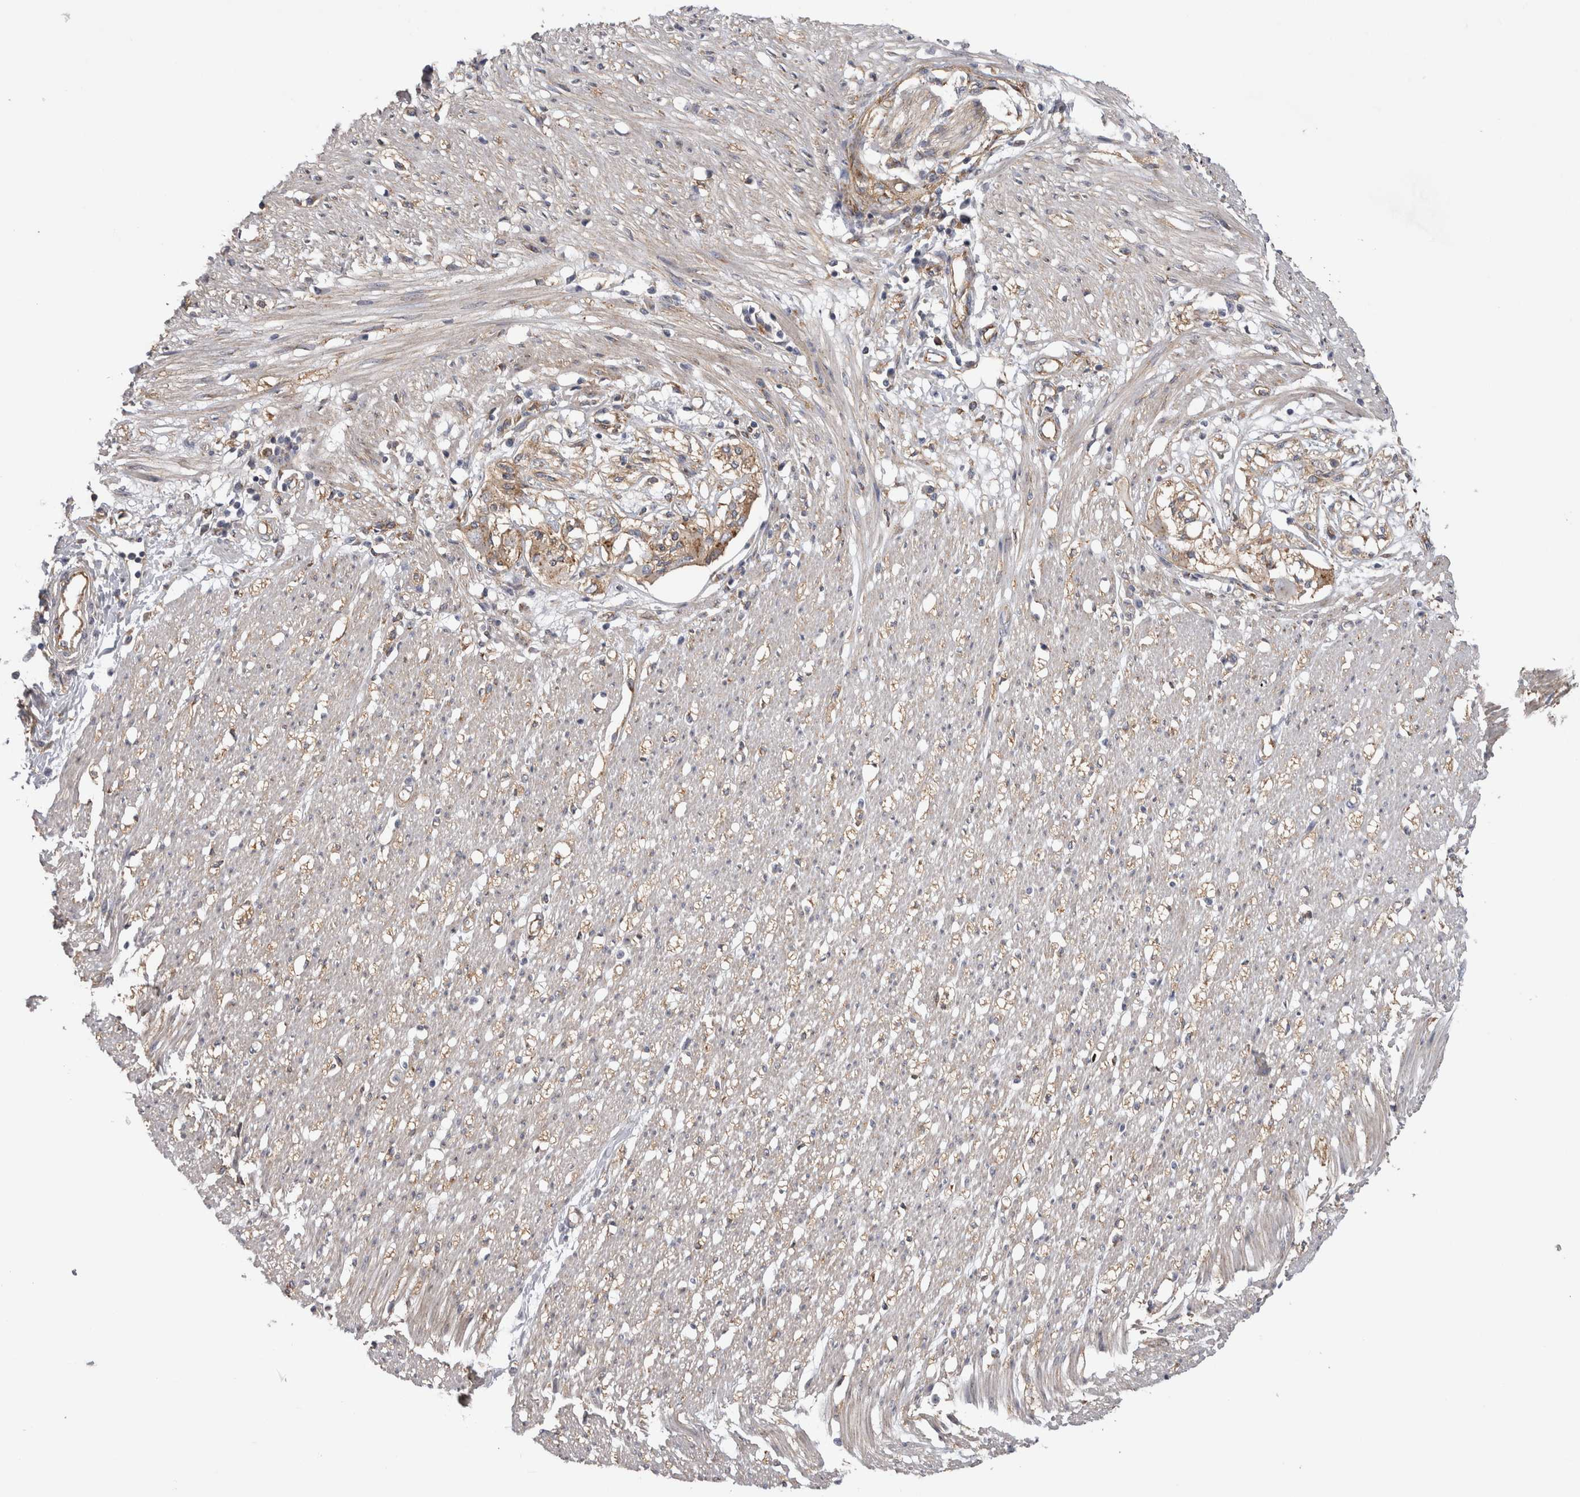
{"staining": {"intensity": "weak", "quantity": ">75%", "location": "cytoplasmic/membranous"}, "tissue": "soft tissue", "cell_type": "Fibroblasts", "image_type": "normal", "snomed": [{"axis": "morphology", "description": "Normal tissue, NOS"}, {"axis": "morphology", "description": "Adenocarcinoma, NOS"}, {"axis": "topography", "description": "Colon"}, {"axis": "topography", "description": "Peripheral nerve tissue"}], "caption": "Protein positivity by IHC shows weak cytoplasmic/membranous positivity in about >75% of fibroblasts in benign soft tissue.", "gene": "ATXN3L", "patient": {"sex": "male", "age": 14}}